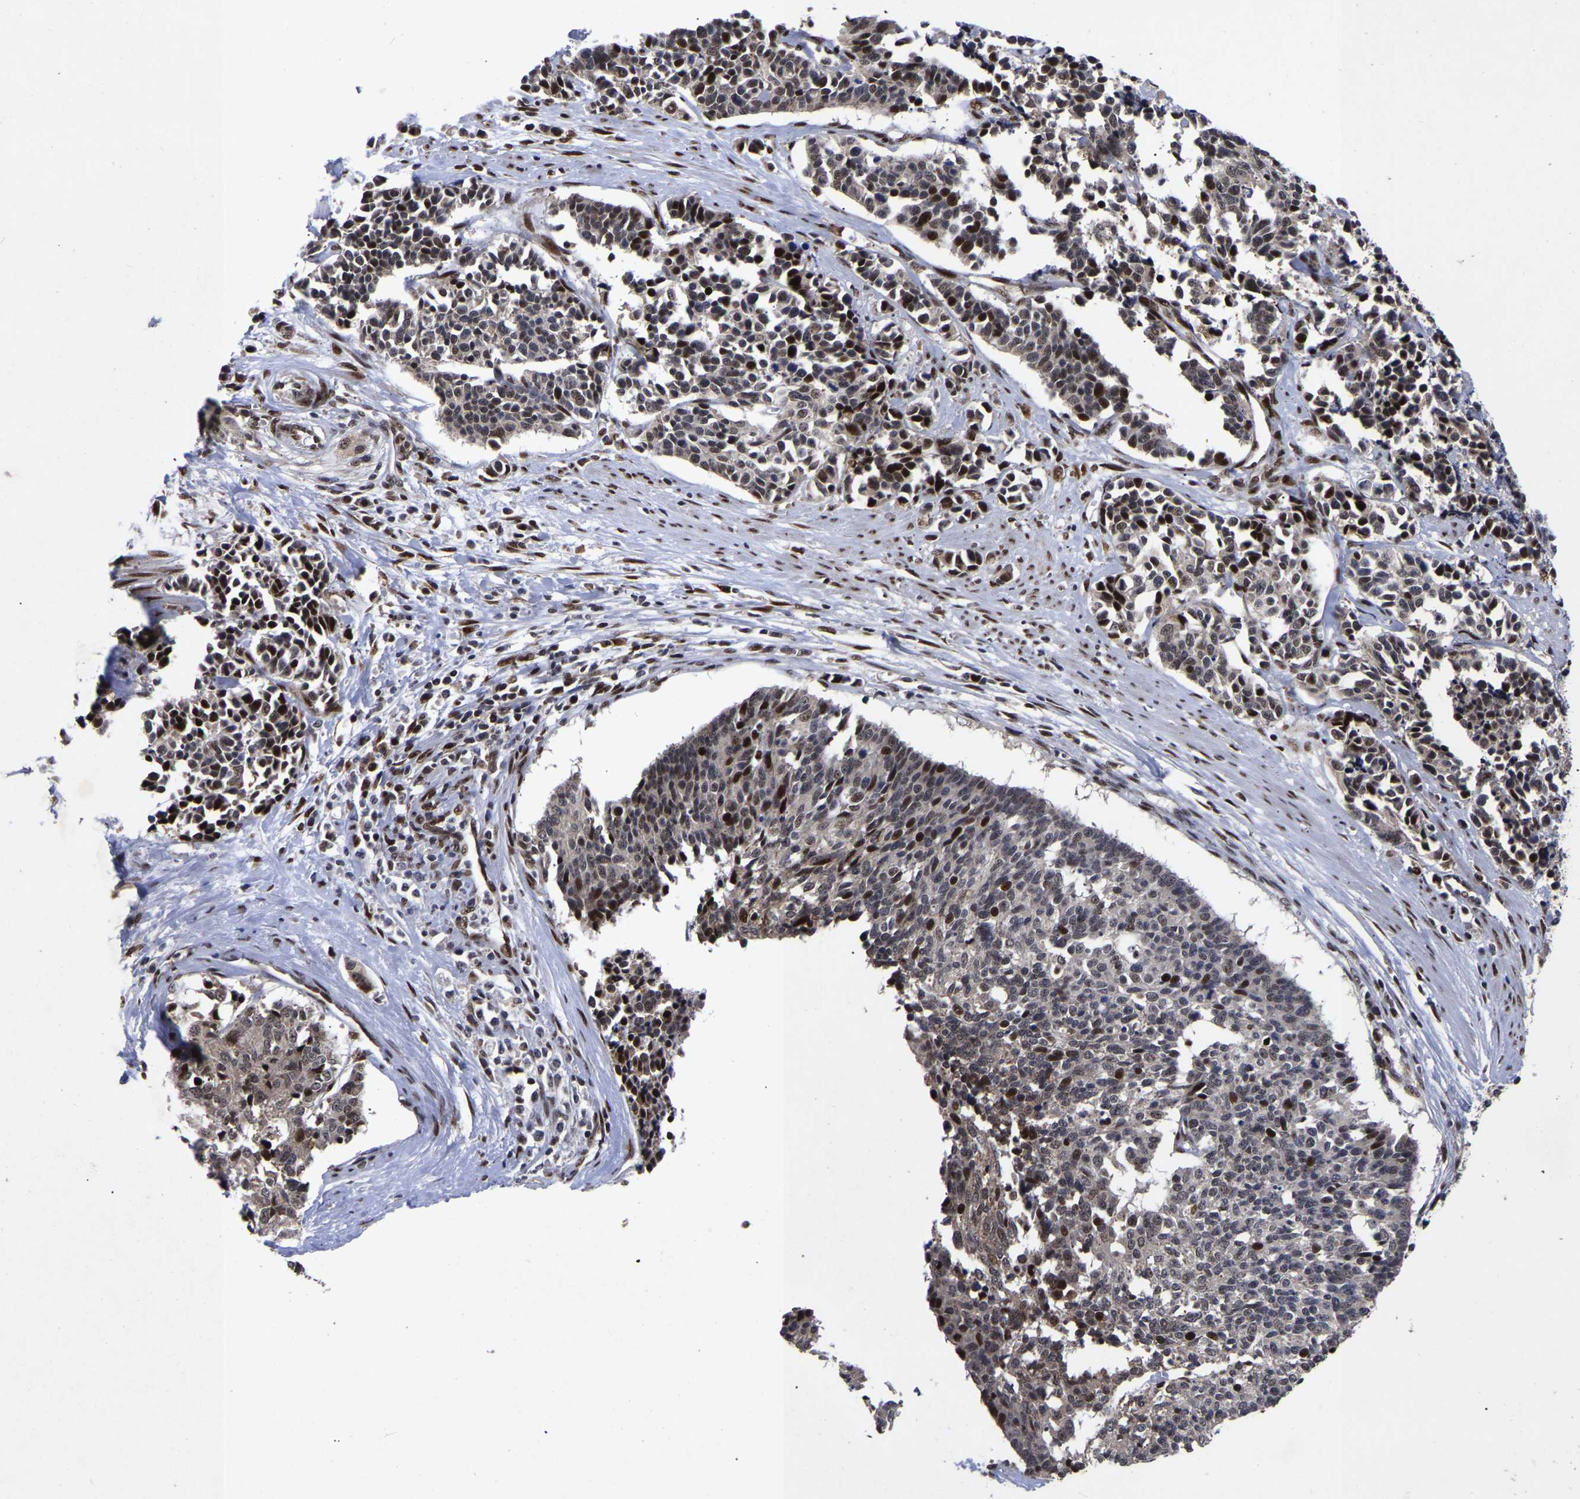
{"staining": {"intensity": "strong", "quantity": "<25%", "location": "nuclear"}, "tissue": "cervical cancer", "cell_type": "Tumor cells", "image_type": "cancer", "snomed": [{"axis": "morphology", "description": "Squamous cell carcinoma, NOS"}, {"axis": "topography", "description": "Cervix"}], "caption": "A high-resolution image shows immunohistochemistry (IHC) staining of cervical cancer, which reveals strong nuclear positivity in approximately <25% of tumor cells.", "gene": "JUNB", "patient": {"sex": "female", "age": 35}}